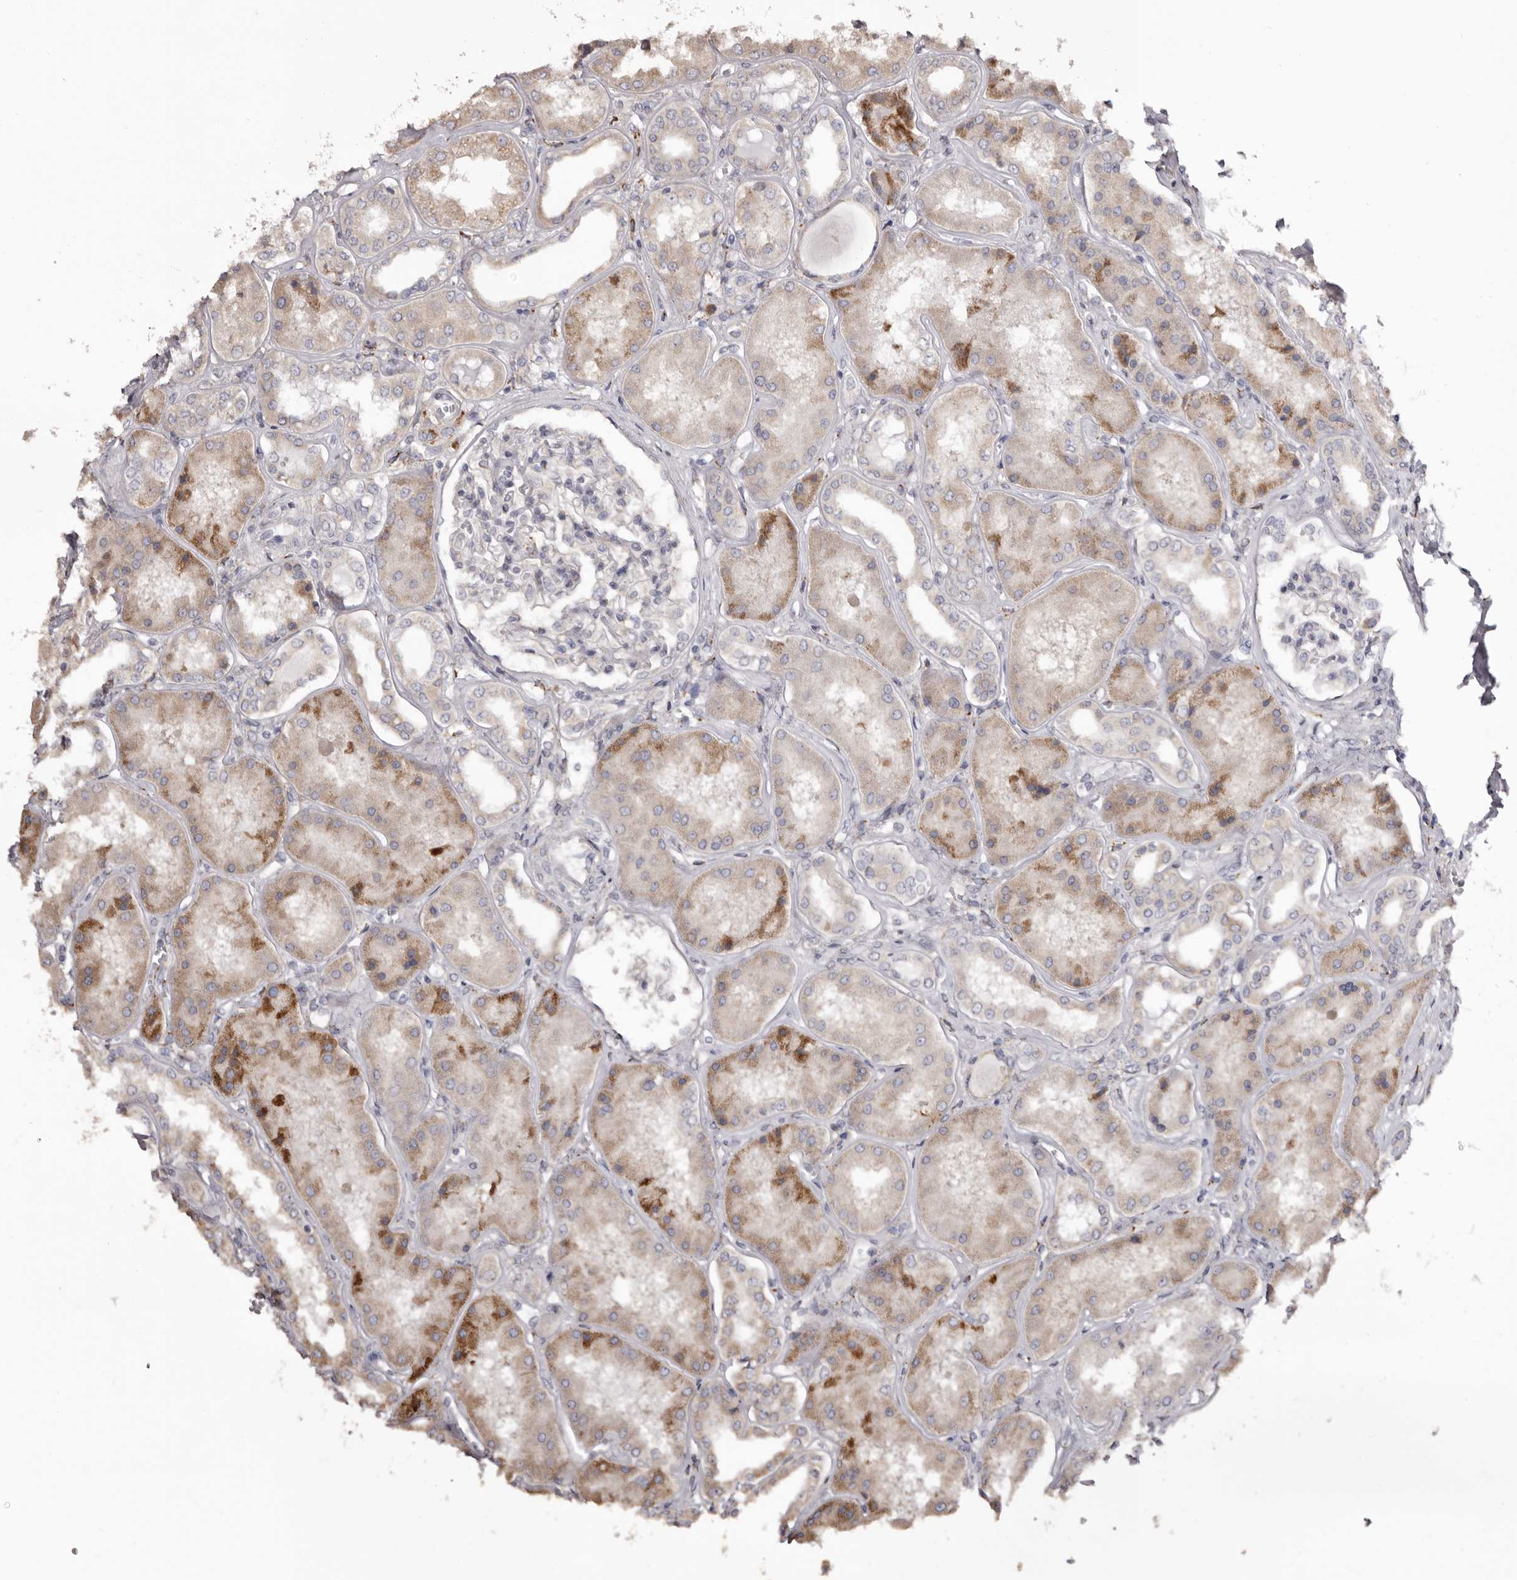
{"staining": {"intensity": "negative", "quantity": "none", "location": "none"}, "tissue": "kidney", "cell_type": "Cells in glomeruli", "image_type": "normal", "snomed": [{"axis": "morphology", "description": "Normal tissue, NOS"}, {"axis": "topography", "description": "Kidney"}], "caption": "Immunohistochemistry (IHC) histopathology image of unremarkable human kidney stained for a protein (brown), which shows no staining in cells in glomeruli.", "gene": "PIGX", "patient": {"sex": "female", "age": 56}}